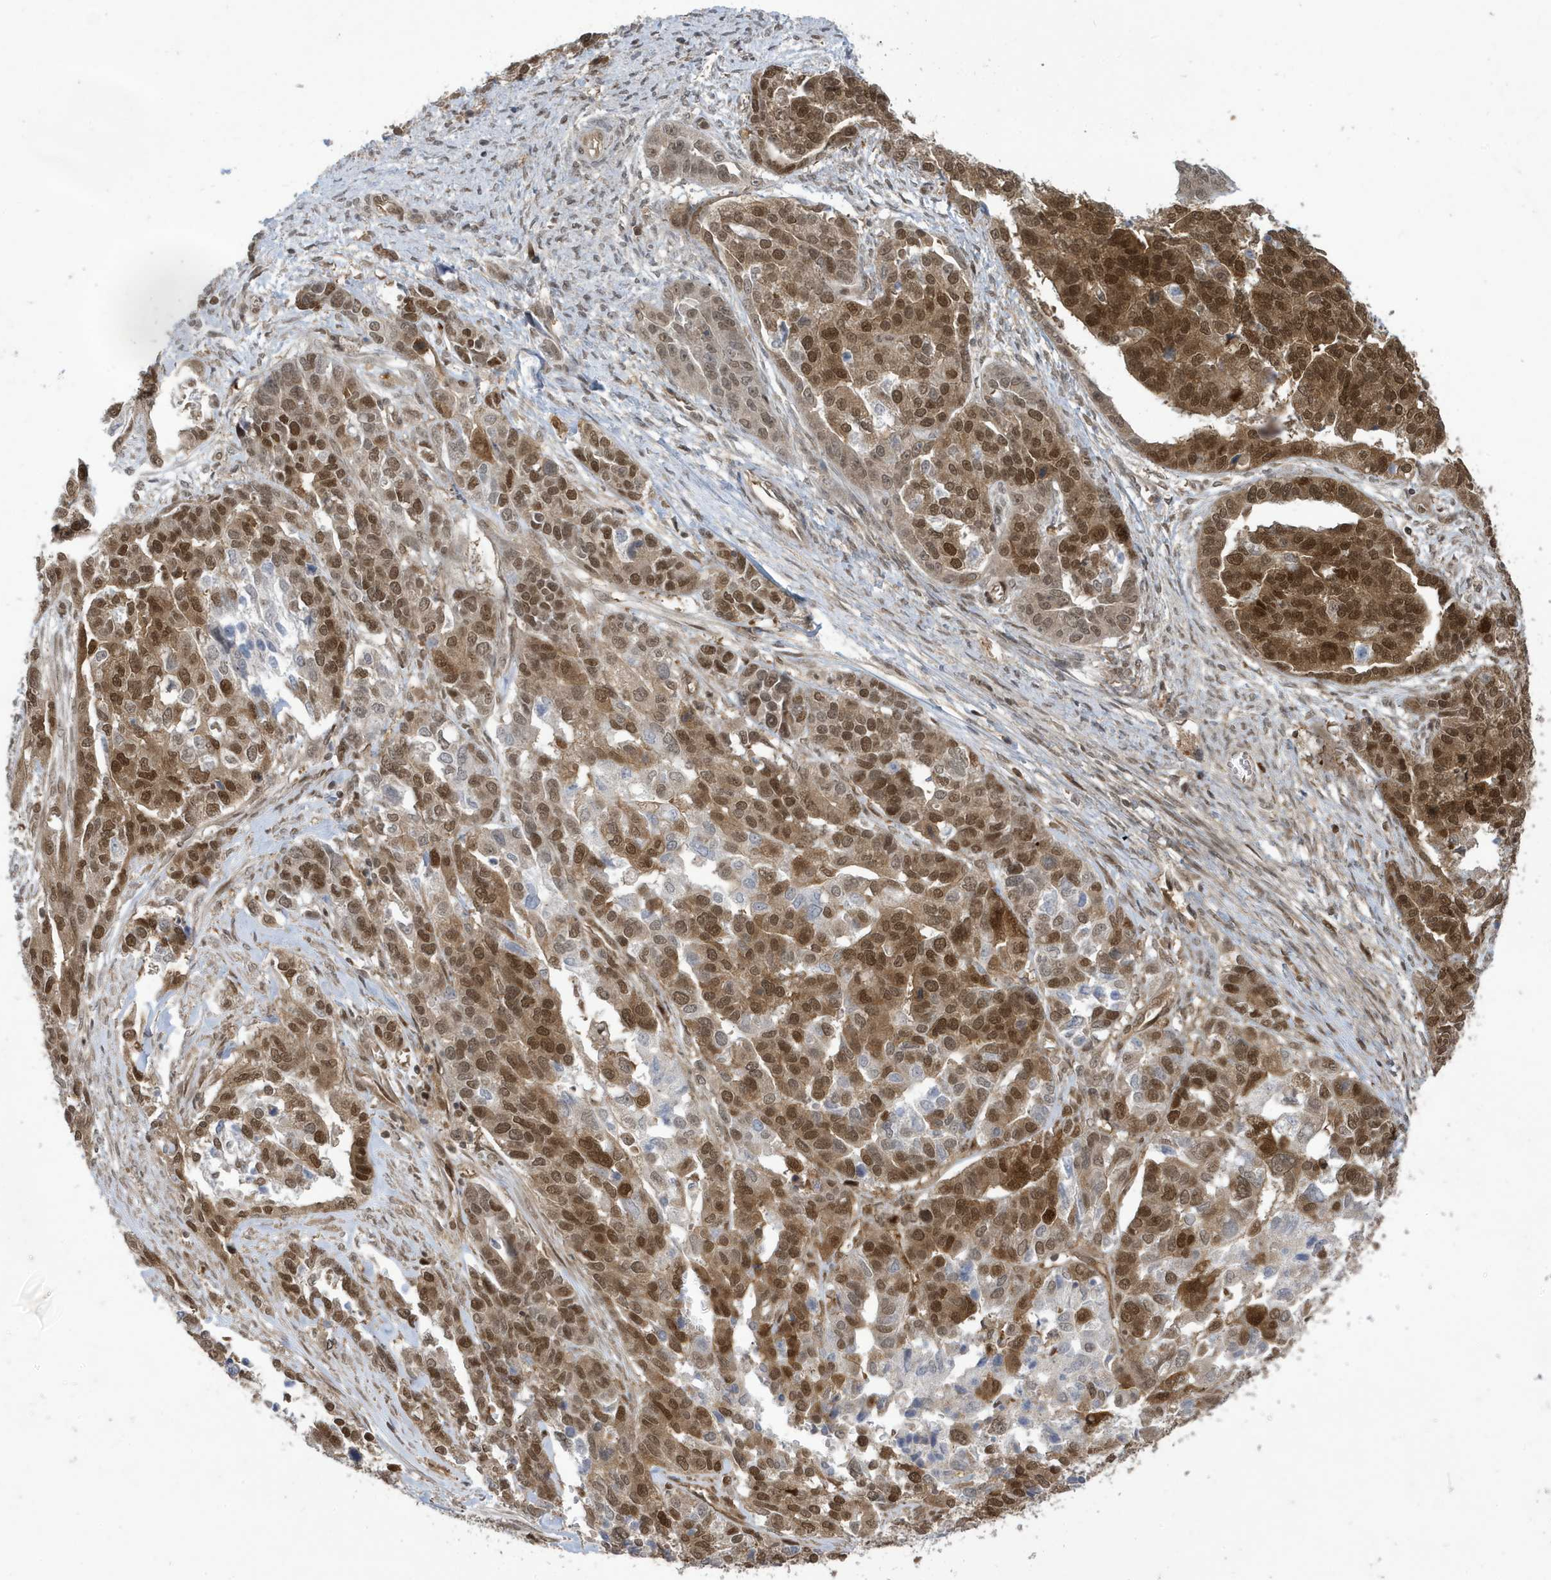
{"staining": {"intensity": "moderate", "quantity": ">75%", "location": "cytoplasmic/membranous,nuclear"}, "tissue": "ovarian cancer", "cell_type": "Tumor cells", "image_type": "cancer", "snomed": [{"axis": "morphology", "description": "Cystadenocarcinoma, serous, NOS"}, {"axis": "topography", "description": "Ovary"}], "caption": "Ovarian cancer stained for a protein exhibits moderate cytoplasmic/membranous and nuclear positivity in tumor cells.", "gene": "UBQLN1", "patient": {"sex": "female", "age": 44}}